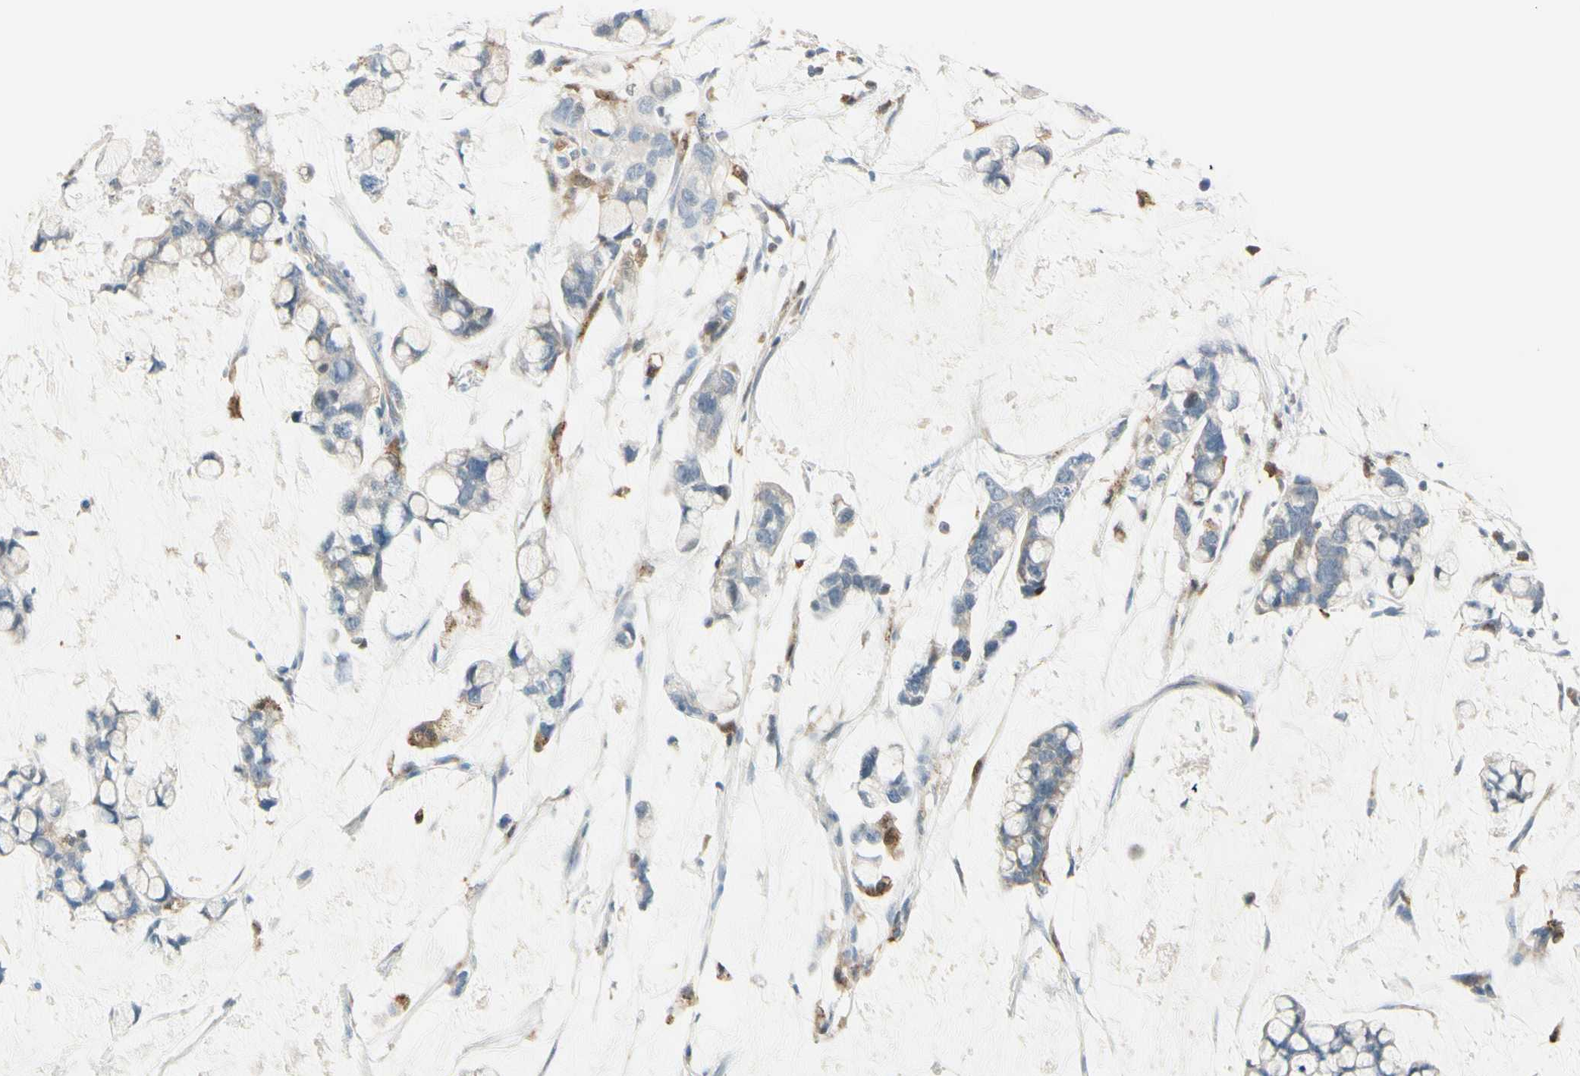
{"staining": {"intensity": "weak", "quantity": ">75%", "location": "cytoplasmic/membranous"}, "tissue": "stomach cancer", "cell_type": "Tumor cells", "image_type": "cancer", "snomed": [{"axis": "morphology", "description": "Adenocarcinoma, NOS"}, {"axis": "topography", "description": "Stomach, lower"}], "caption": "Stomach cancer (adenocarcinoma) tissue displays weak cytoplasmic/membranous staining in approximately >75% of tumor cells, visualized by immunohistochemistry. (DAB IHC, brown staining for protein, blue staining for nuclei).", "gene": "CYRIB", "patient": {"sex": "male", "age": 84}}